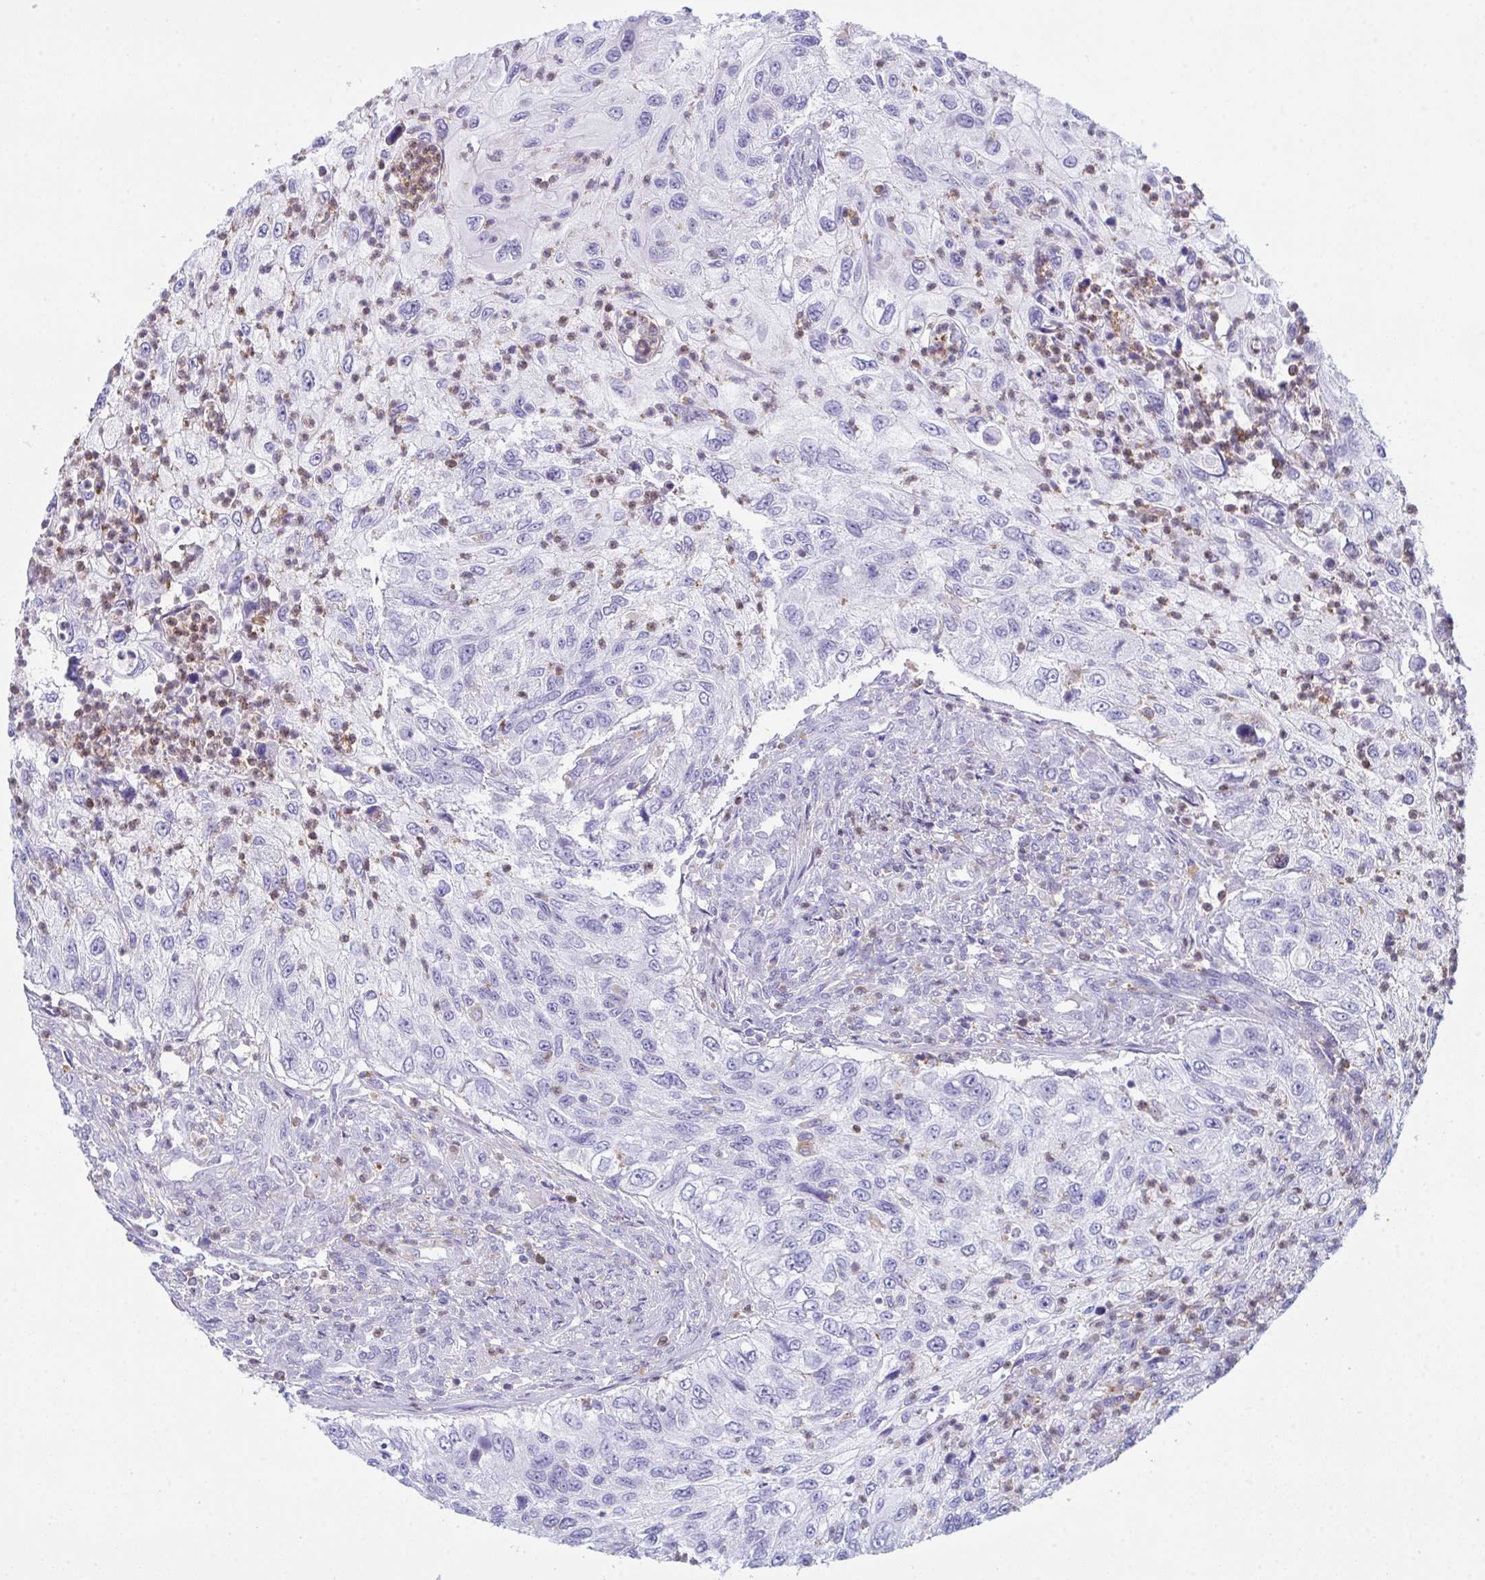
{"staining": {"intensity": "negative", "quantity": "none", "location": "none"}, "tissue": "urothelial cancer", "cell_type": "Tumor cells", "image_type": "cancer", "snomed": [{"axis": "morphology", "description": "Urothelial carcinoma, High grade"}, {"axis": "topography", "description": "Urinary bladder"}], "caption": "Micrograph shows no protein expression in tumor cells of urothelial carcinoma (high-grade) tissue.", "gene": "MYO1F", "patient": {"sex": "female", "age": 60}}